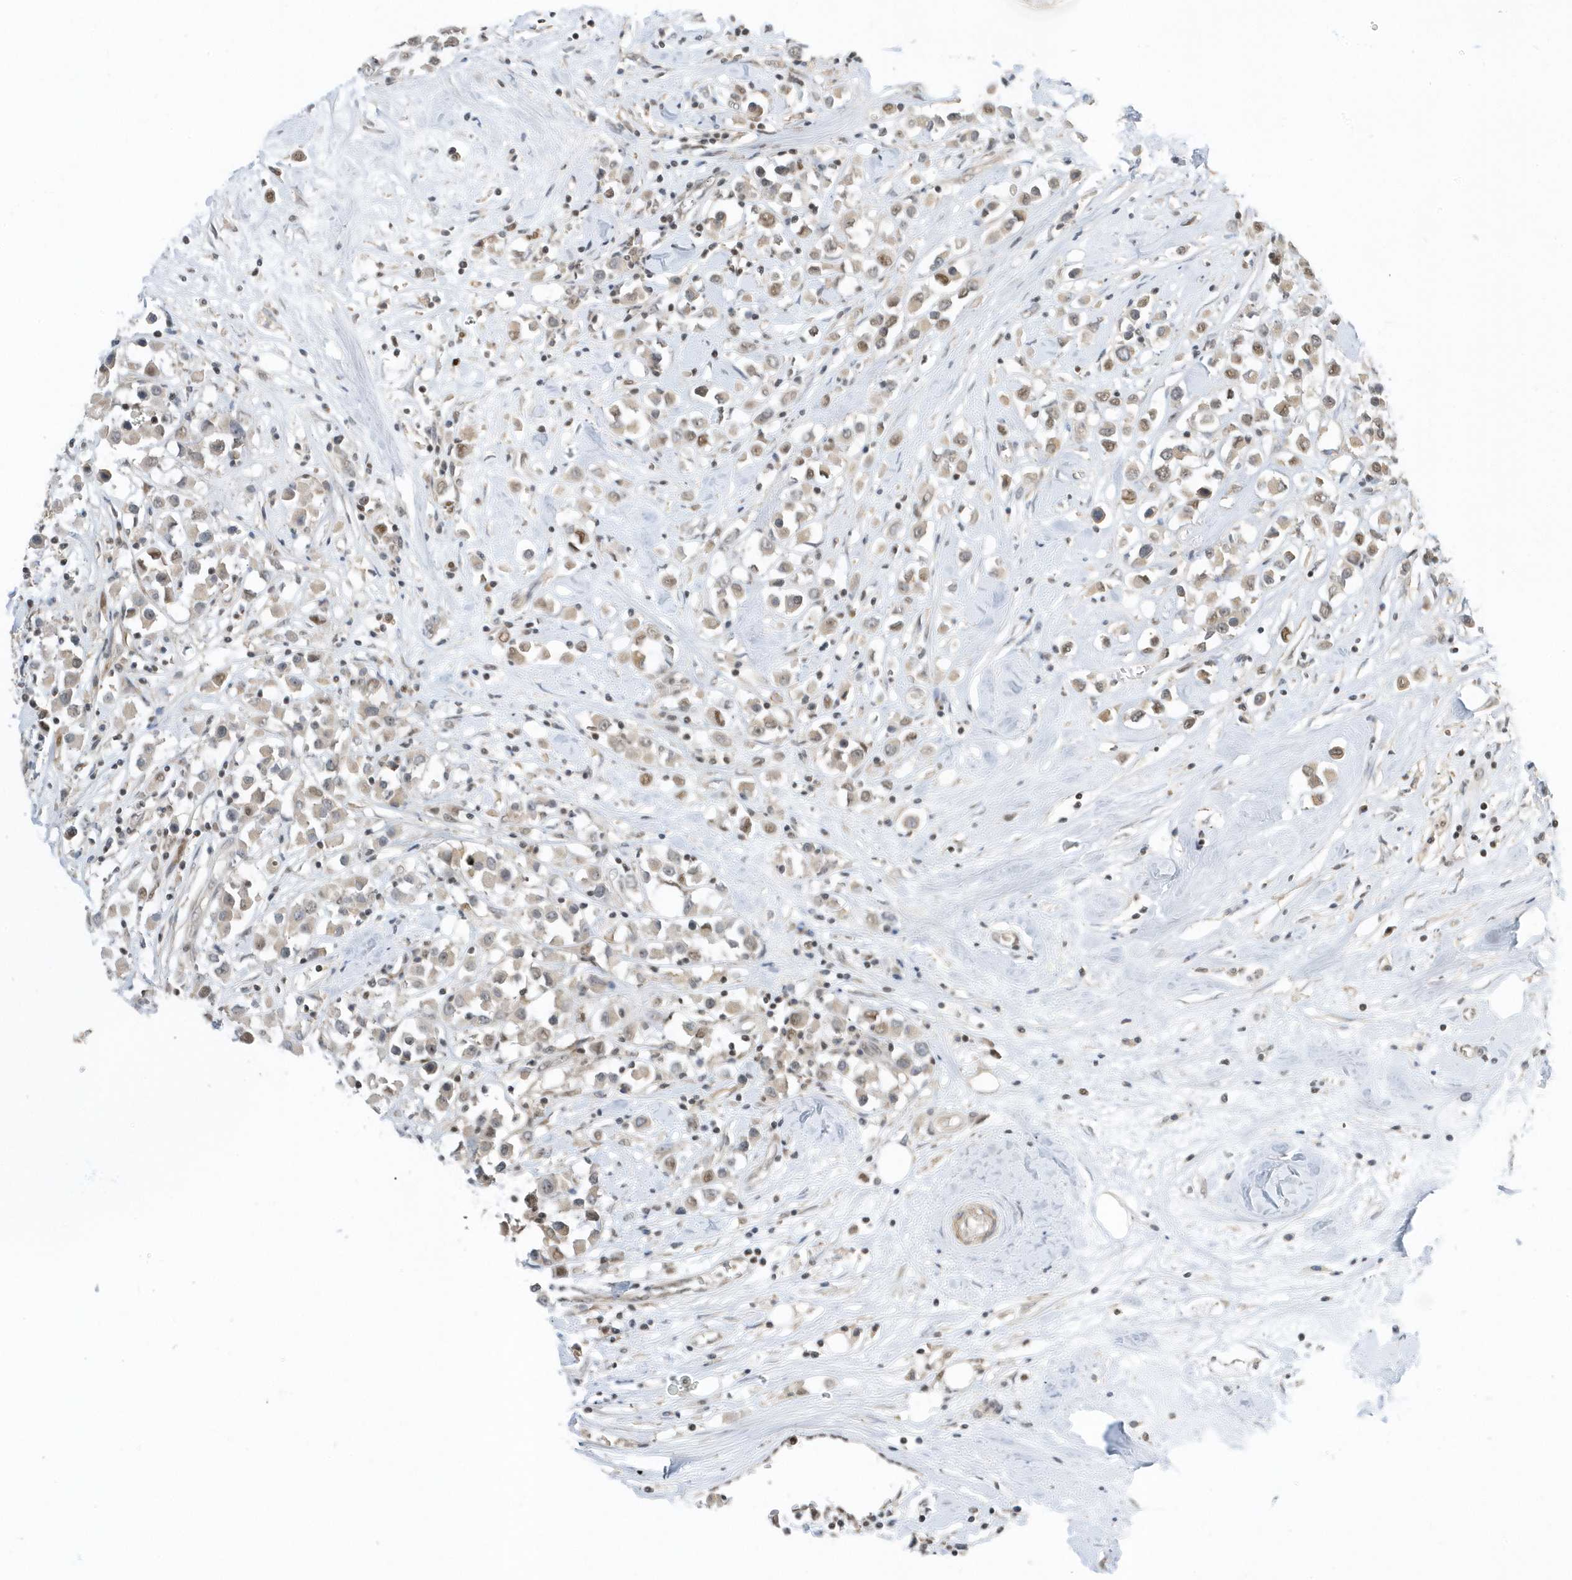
{"staining": {"intensity": "weak", "quantity": "25%-75%", "location": "nuclear"}, "tissue": "breast cancer", "cell_type": "Tumor cells", "image_type": "cancer", "snomed": [{"axis": "morphology", "description": "Duct carcinoma"}, {"axis": "topography", "description": "Breast"}], "caption": "About 25%-75% of tumor cells in breast cancer (intraductal carcinoma) demonstrate weak nuclear protein expression as visualized by brown immunohistochemical staining.", "gene": "ZNF740", "patient": {"sex": "female", "age": 61}}